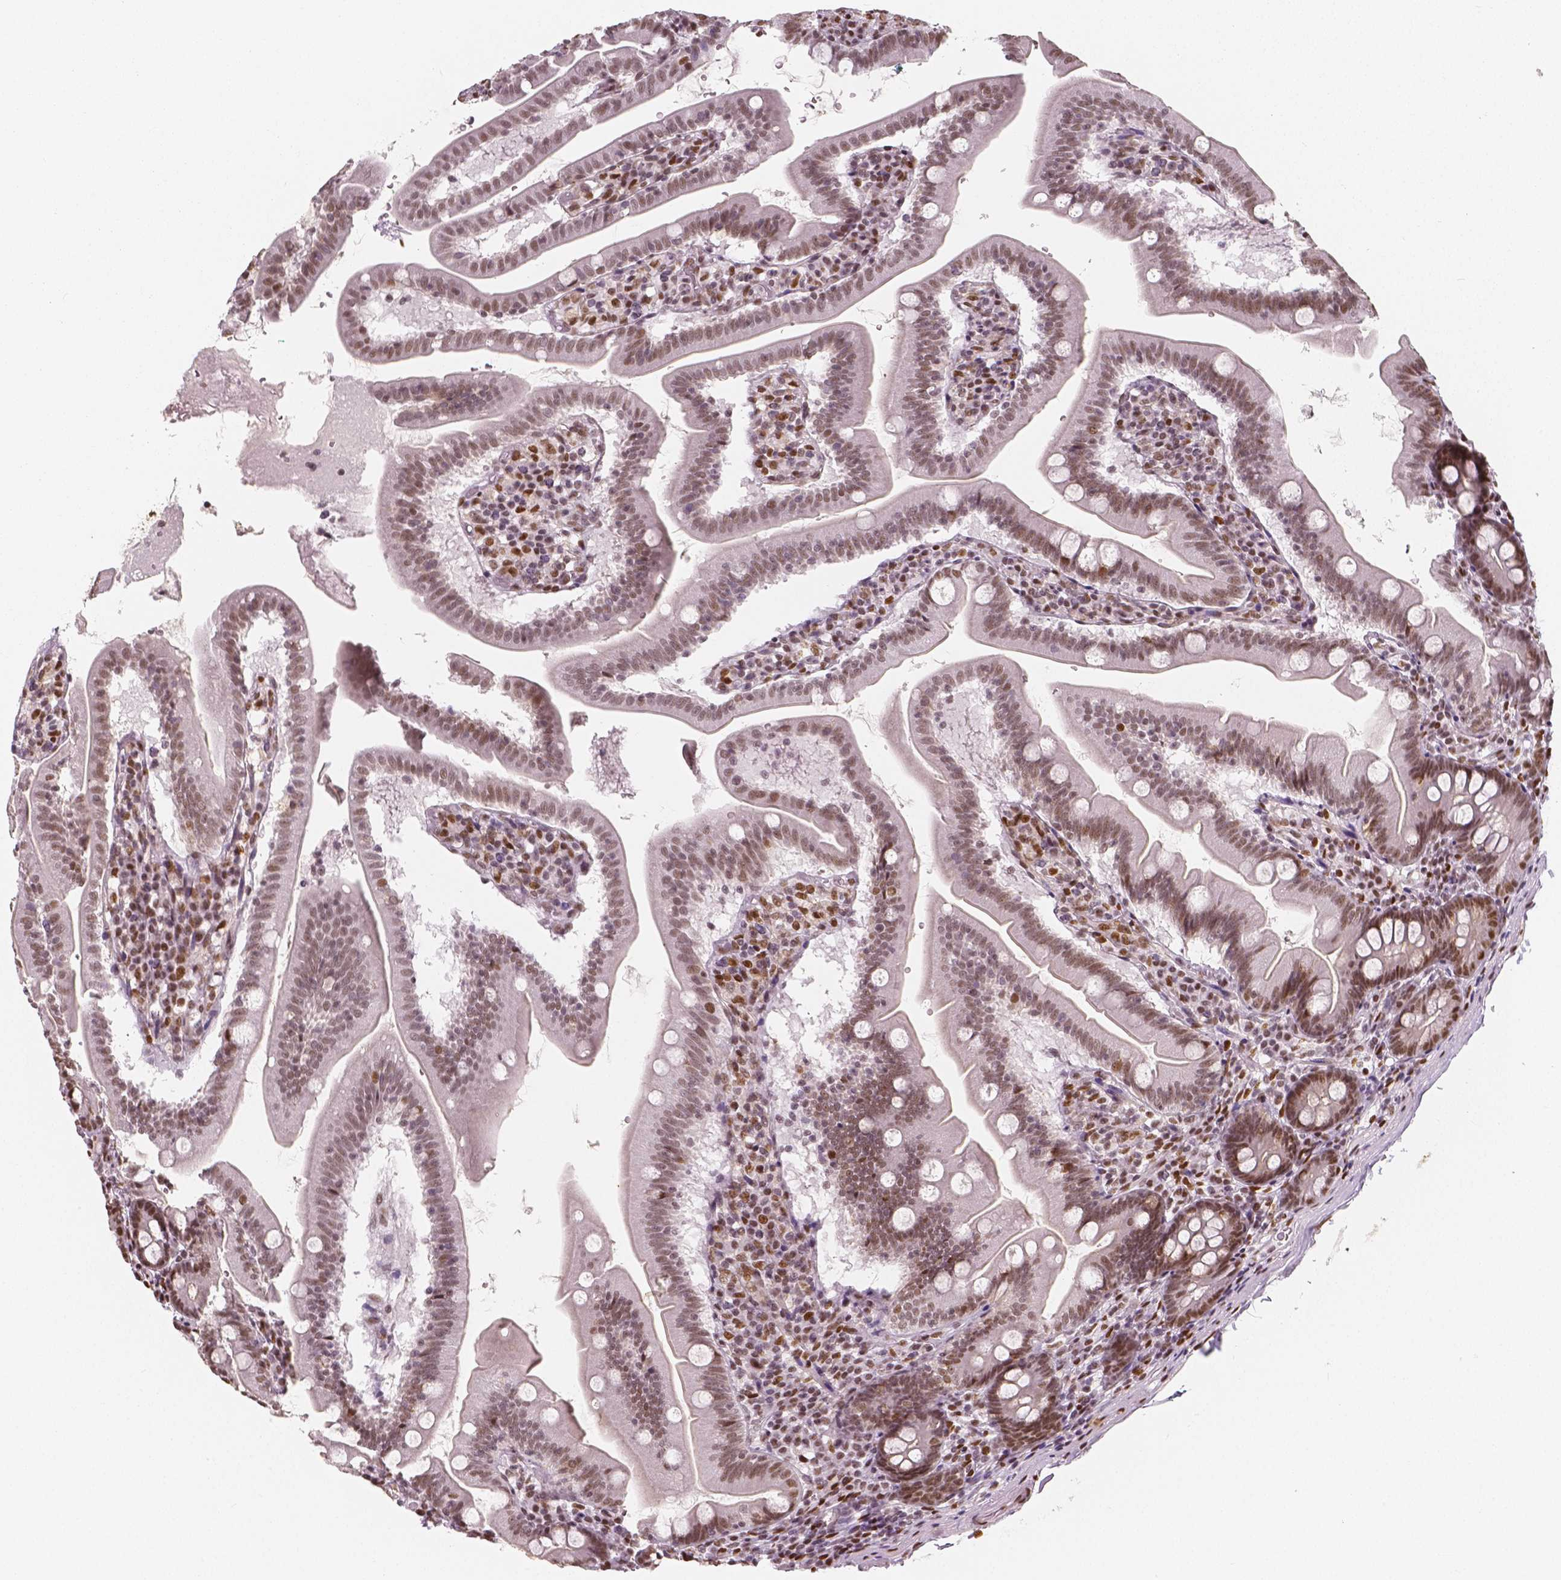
{"staining": {"intensity": "moderate", "quantity": ">75%", "location": "nuclear"}, "tissue": "duodenum", "cell_type": "Glandular cells", "image_type": "normal", "snomed": [{"axis": "morphology", "description": "Normal tissue, NOS"}, {"axis": "topography", "description": "Duodenum"}], "caption": "About >75% of glandular cells in normal human duodenum reveal moderate nuclear protein staining as visualized by brown immunohistochemical staining.", "gene": "NUCKS1", "patient": {"sex": "female", "age": 67}}